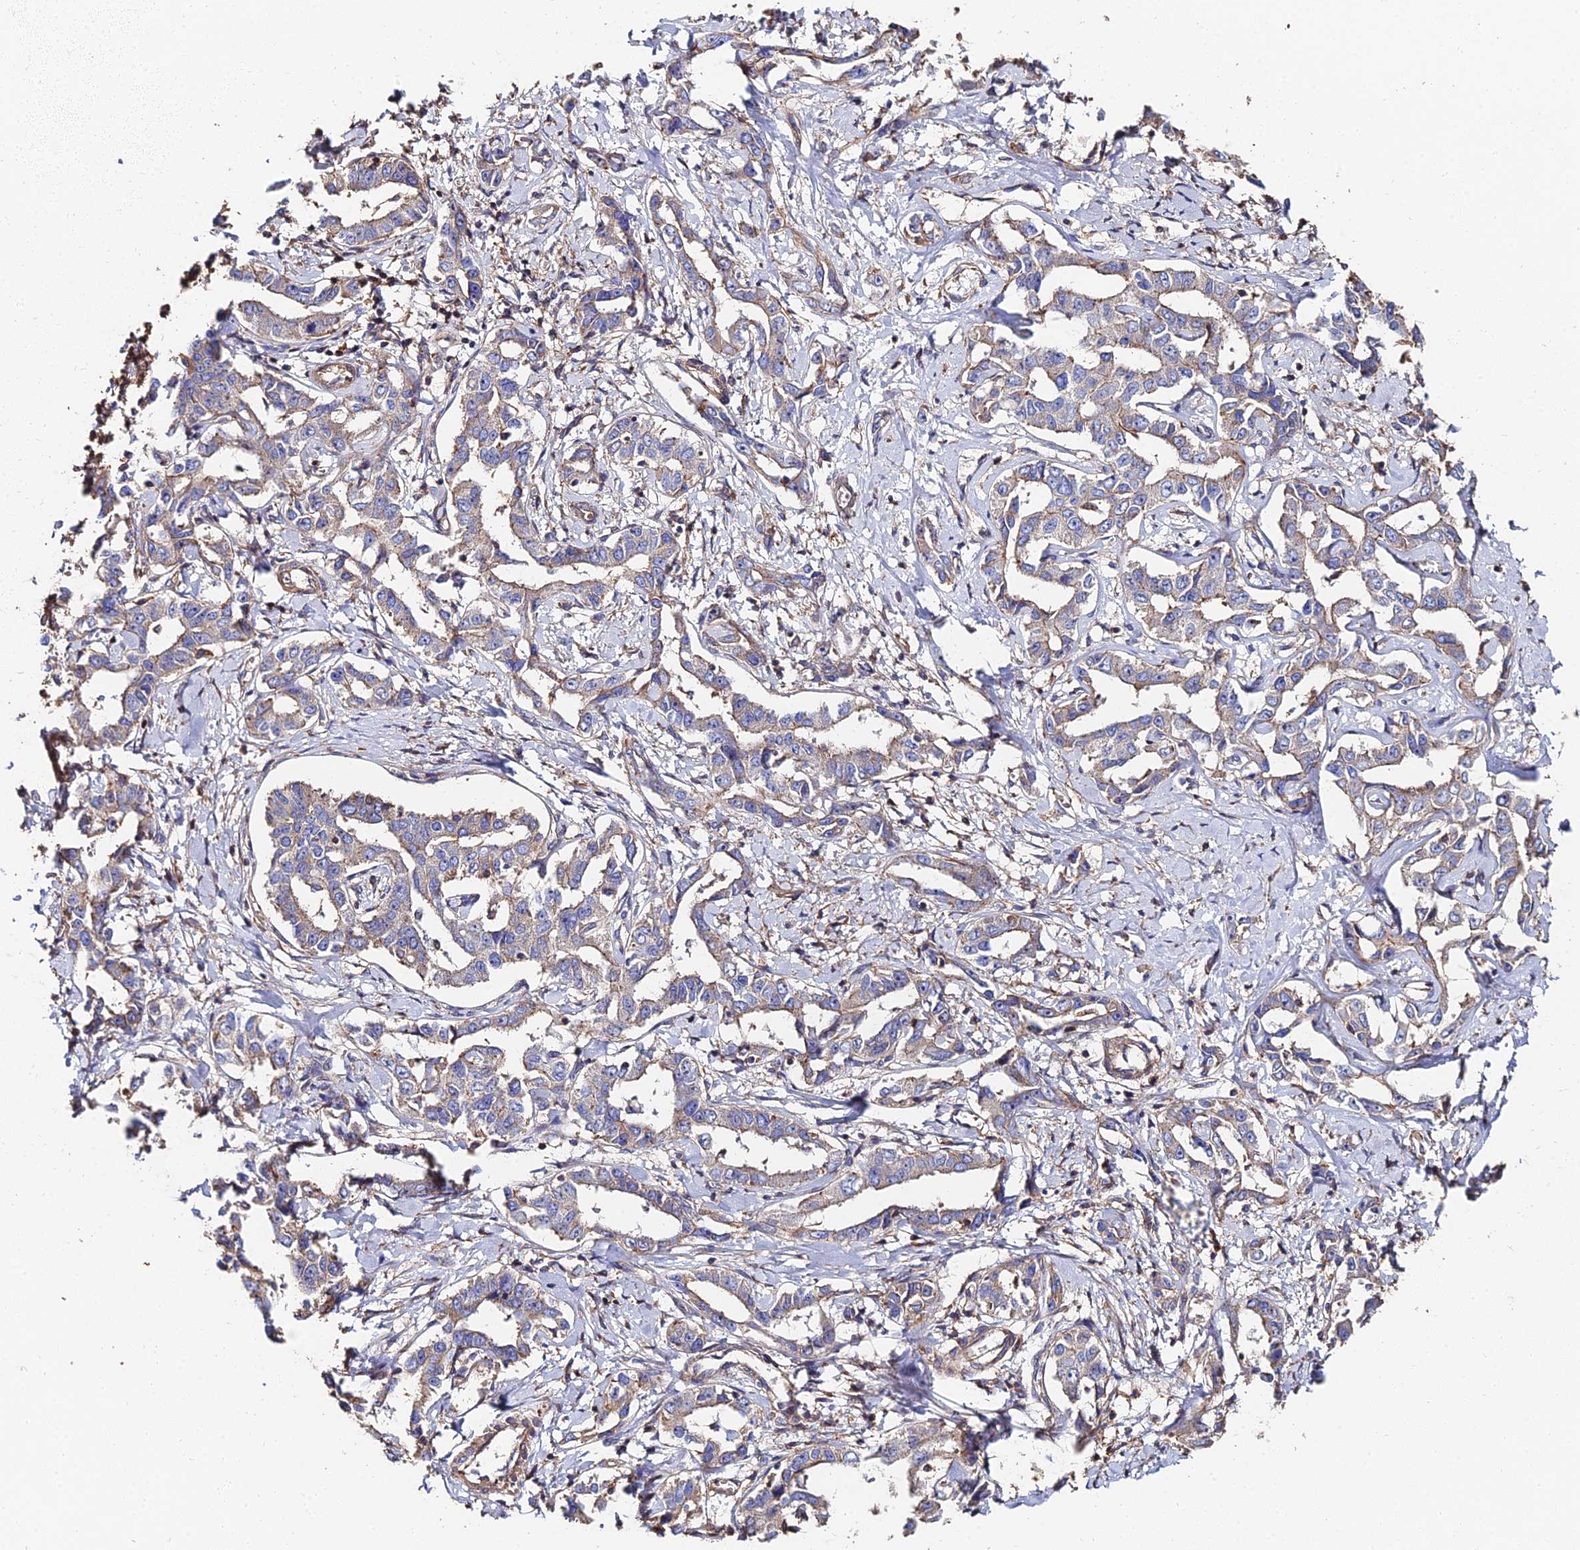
{"staining": {"intensity": "weak", "quantity": "25%-75%", "location": "cytoplasmic/membranous"}, "tissue": "liver cancer", "cell_type": "Tumor cells", "image_type": "cancer", "snomed": [{"axis": "morphology", "description": "Cholangiocarcinoma"}, {"axis": "topography", "description": "Liver"}], "caption": "Immunohistochemical staining of human liver cancer (cholangiocarcinoma) displays low levels of weak cytoplasmic/membranous protein positivity in about 25%-75% of tumor cells.", "gene": "EXT1", "patient": {"sex": "male", "age": 59}}